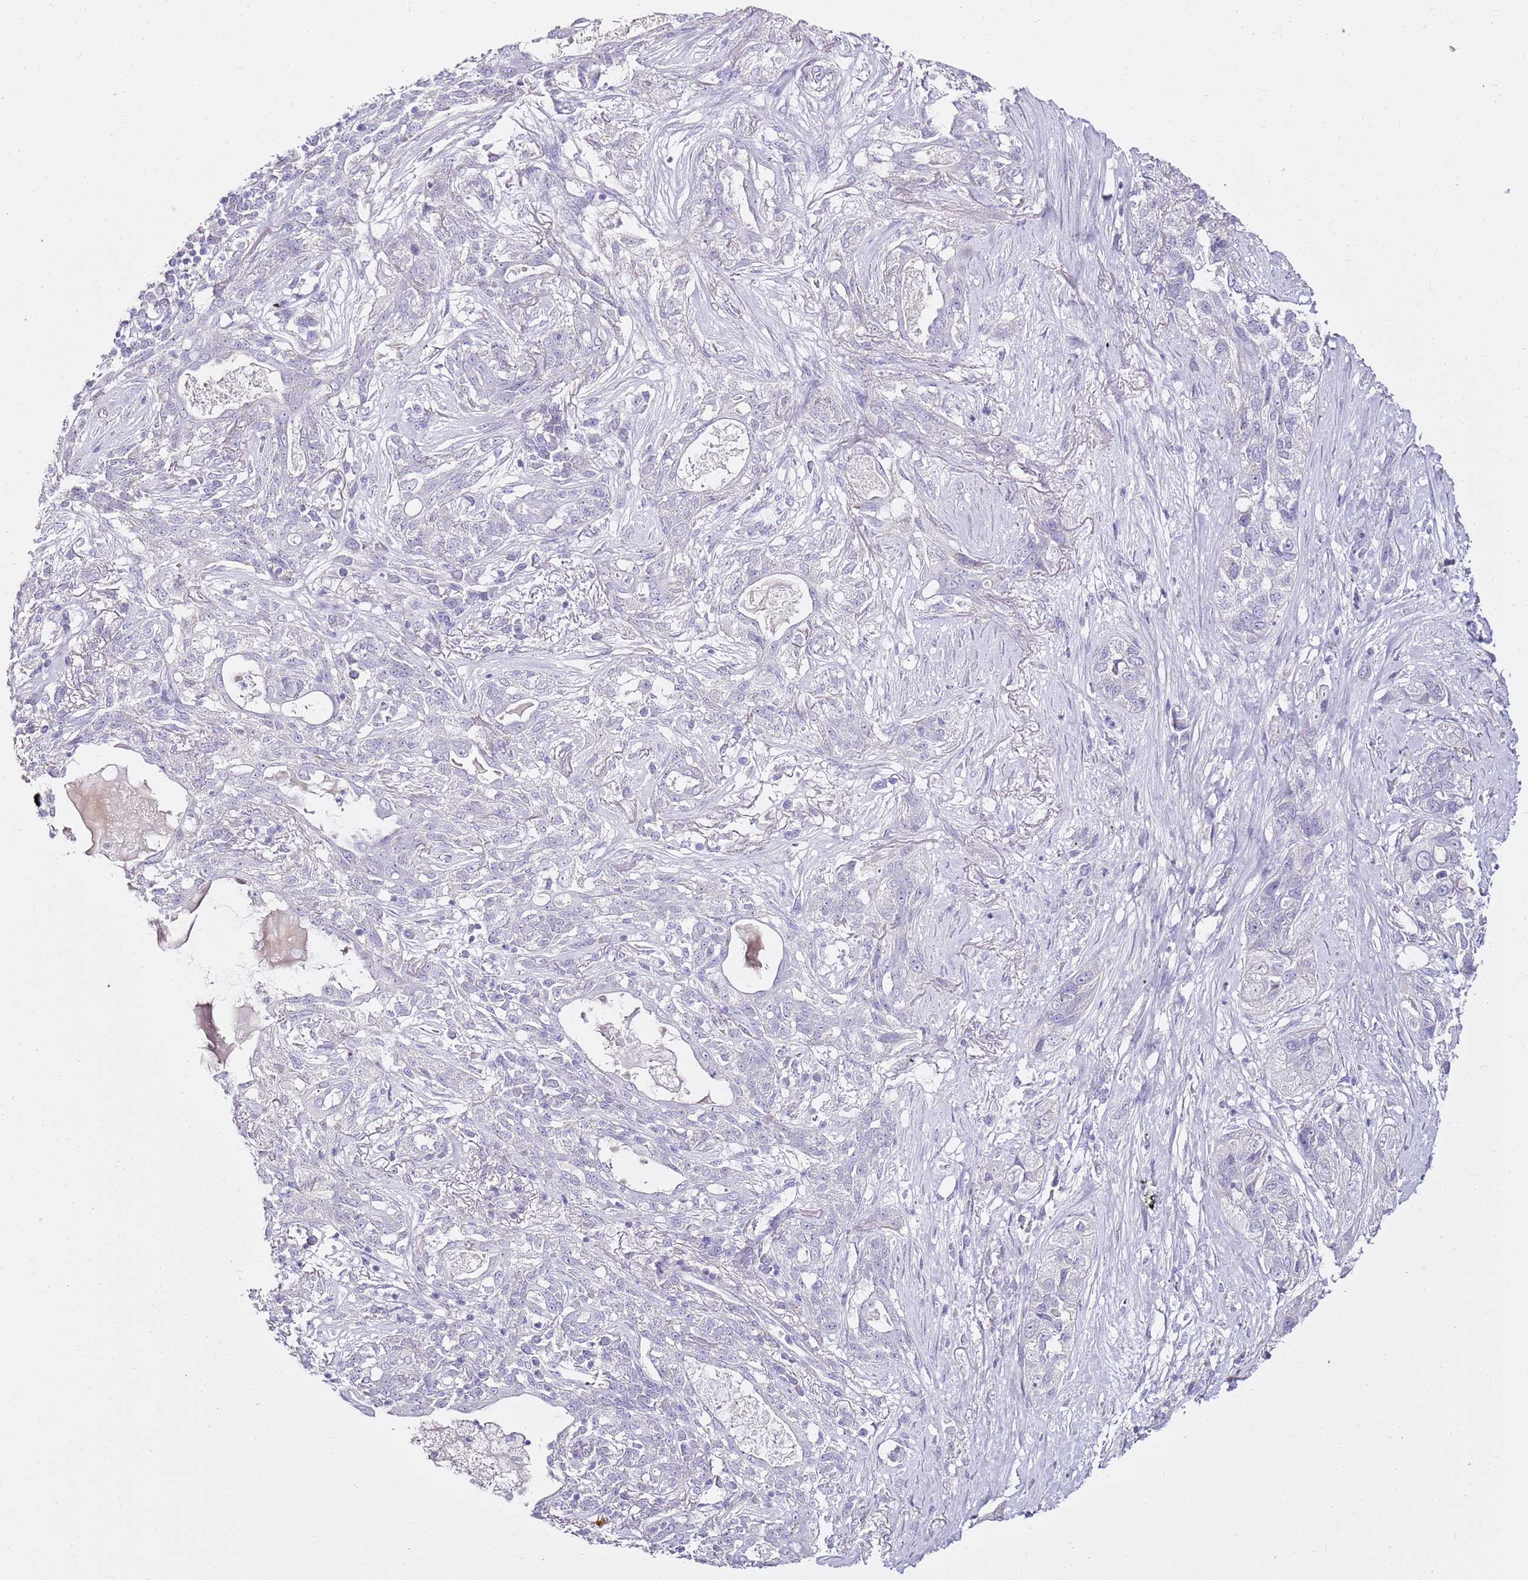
{"staining": {"intensity": "negative", "quantity": "none", "location": "none"}, "tissue": "lung cancer", "cell_type": "Tumor cells", "image_type": "cancer", "snomed": [{"axis": "morphology", "description": "Squamous cell carcinoma, NOS"}, {"axis": "topography", "description": "Lung"}], "caption": "A histopathology image of human lung squamous cell carcinoma is negative for staining in tumor cells.", "gene": "MYBPC3", "patient": {"sex": "female", "age": 70}}